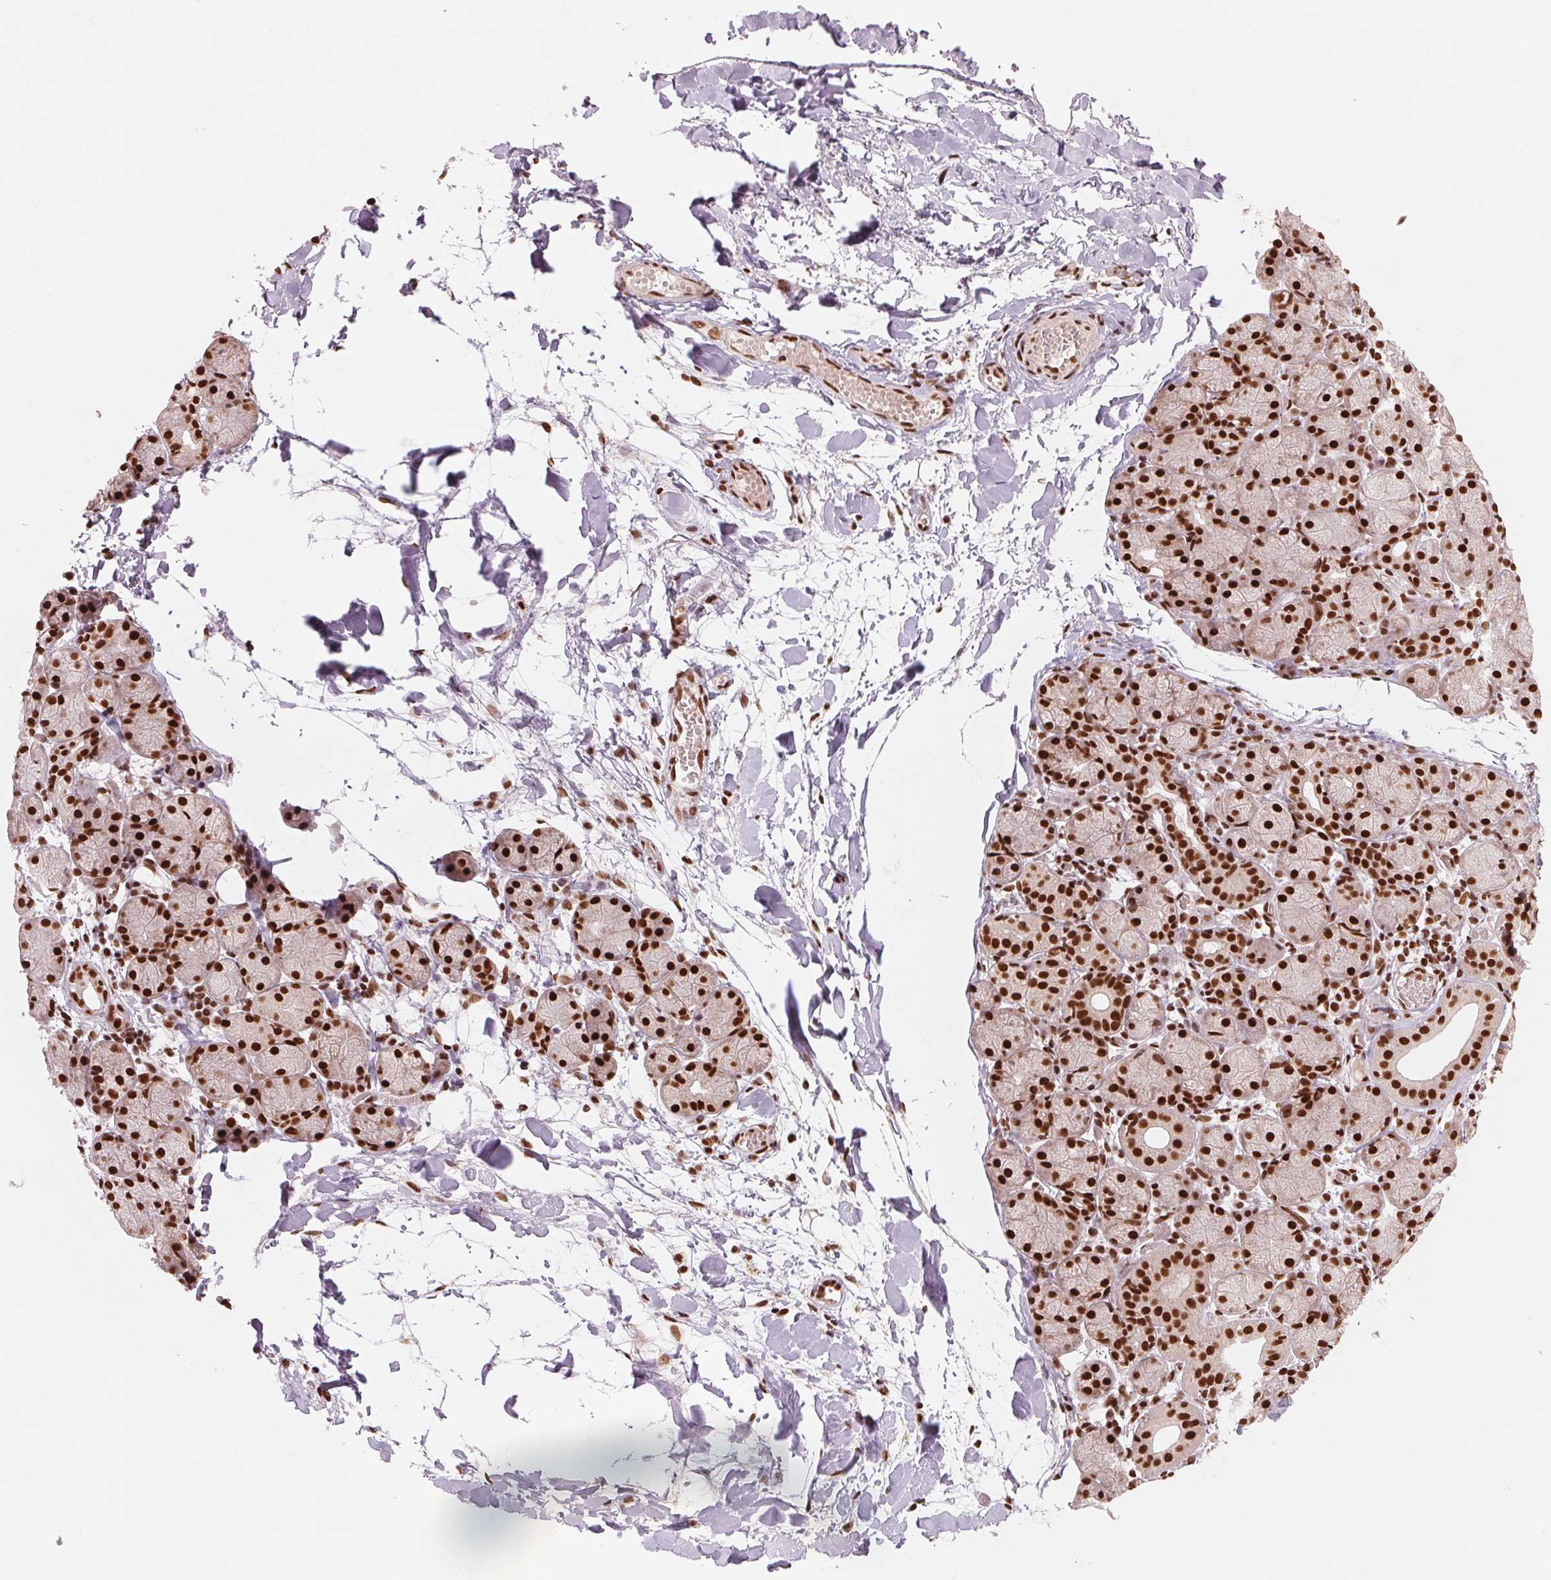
{"staining": {"intensity": "strong", "quantity": ">75%", "location": "nuclear"}, "tissue": "salivary gland", "cell_type": "Glandular cells", "image_type": "normal", "snomed": [{"axis": "morphology", "description": "Normal tissue, NOS"}, {"axis": "topography", "description": "Salivary gland"}], "caption": "Strong nuclear protein staining is seen in approximately >75% of glandular cells in salivary gland. The staining was performed using DAB (3,3'-diaminobenzidine) to visualize the protein expression in brown, while the nuclei were stained in blue with hematoxylin (Magnification: 20x).", "gene": "TTLL9", "patient": {"sex": "female", "age": 24}}